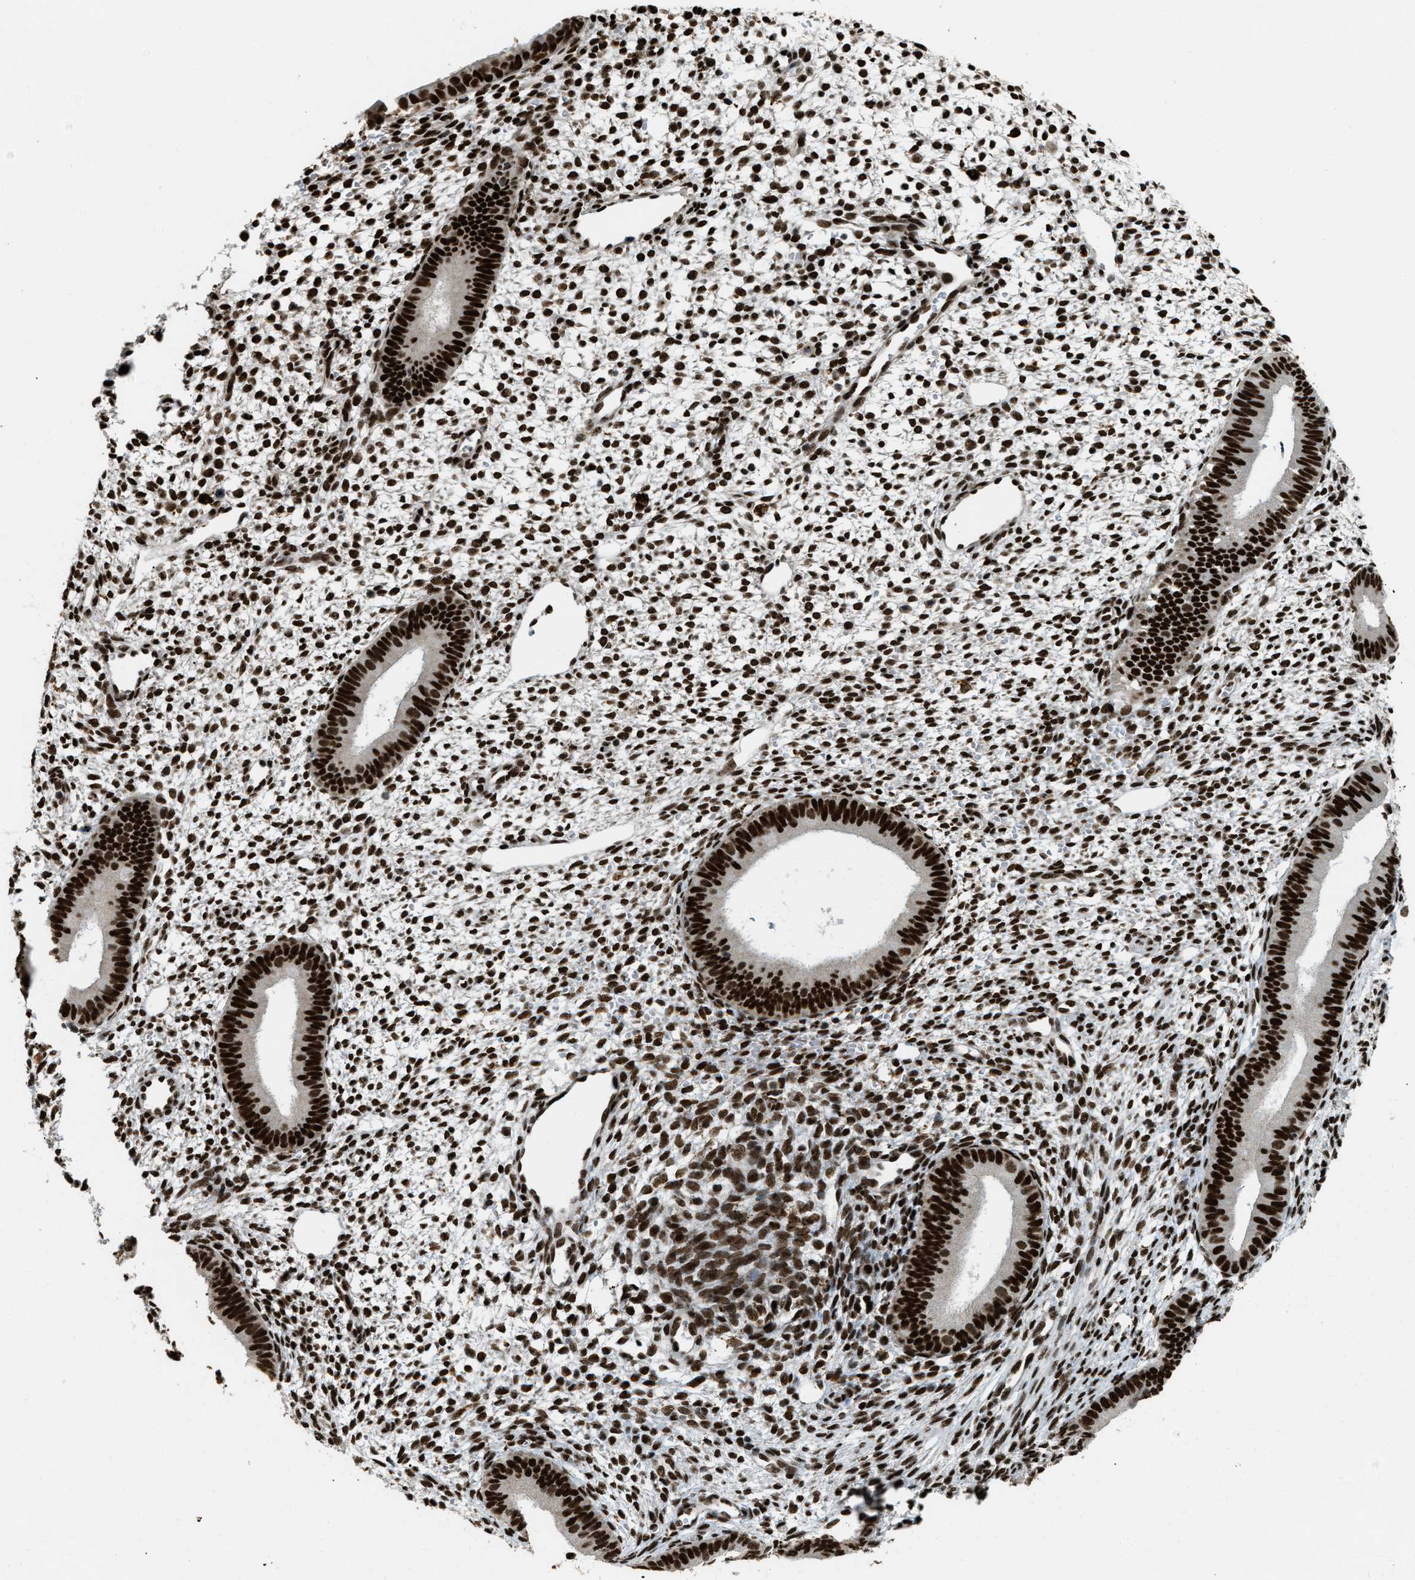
{"staining": {"intensity": "strong", "quantity": ">75%", "location": "nuclear"}, "tissue": "endometrium", "cell_type": "Cells in endometrial stroma", "image_type": "normal", "snomed": [{"axis": "morphology", "description": "Normal tissue, NOS"}, {"axis": "topography", "description": "Endometrium"}], "caption": "A brown stain shows strong nuclear staining of a protein in cells in endometrial stroma of benign endometrium. (DAB IHC with brightfield microscopy, high magnification).", "gene": "NUMA1", "patient": {"sex": "female", "age": 46}}